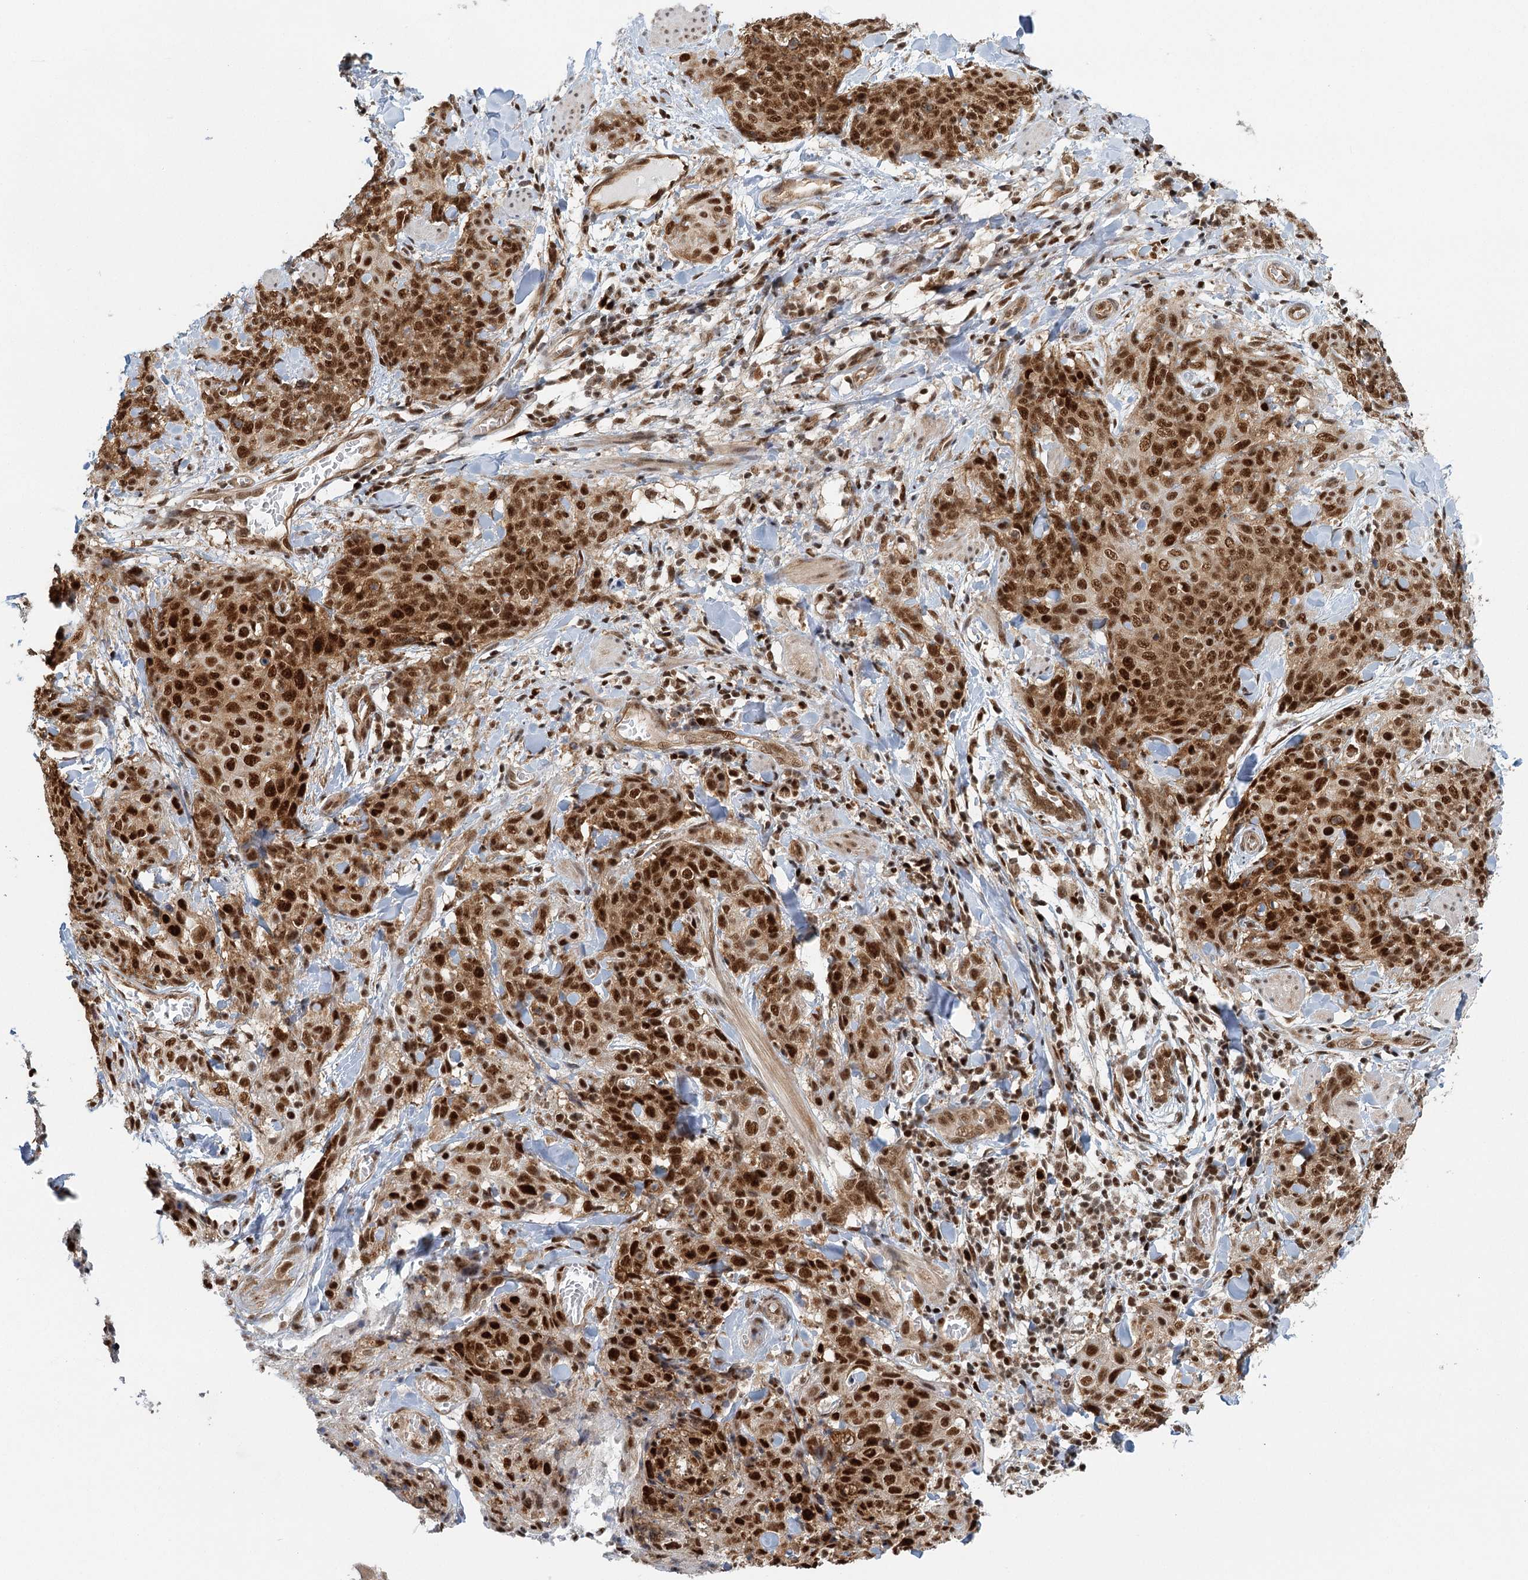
{"staining": {"intensity": "strong", "quantity": ">75%", "location": "nuclear"}, "tissue": "skin cancer", "cell_type": "Tumor cells", "image_type": "cancer", "snomed": [{"axis": "morphology", "description": "Squamous cell carcinoma, NOS"}, {"axis": "topography", "description": "Skin"}, {"axis": "topography", "description": "Vulva"}], "caption": "IHC staining of squamous cell carcinoma (skin), which demonstrates high levels of strong nuclear staining in approximately >75% of tumor cells indicating strong nuclear protein expression. The staining was performed using DAB (brown) for protein detection and nuclei were counterstained in hematoxylin (blue).", "gene": "GPATCH11", "patient": {"sex": "female", "age": 85}}